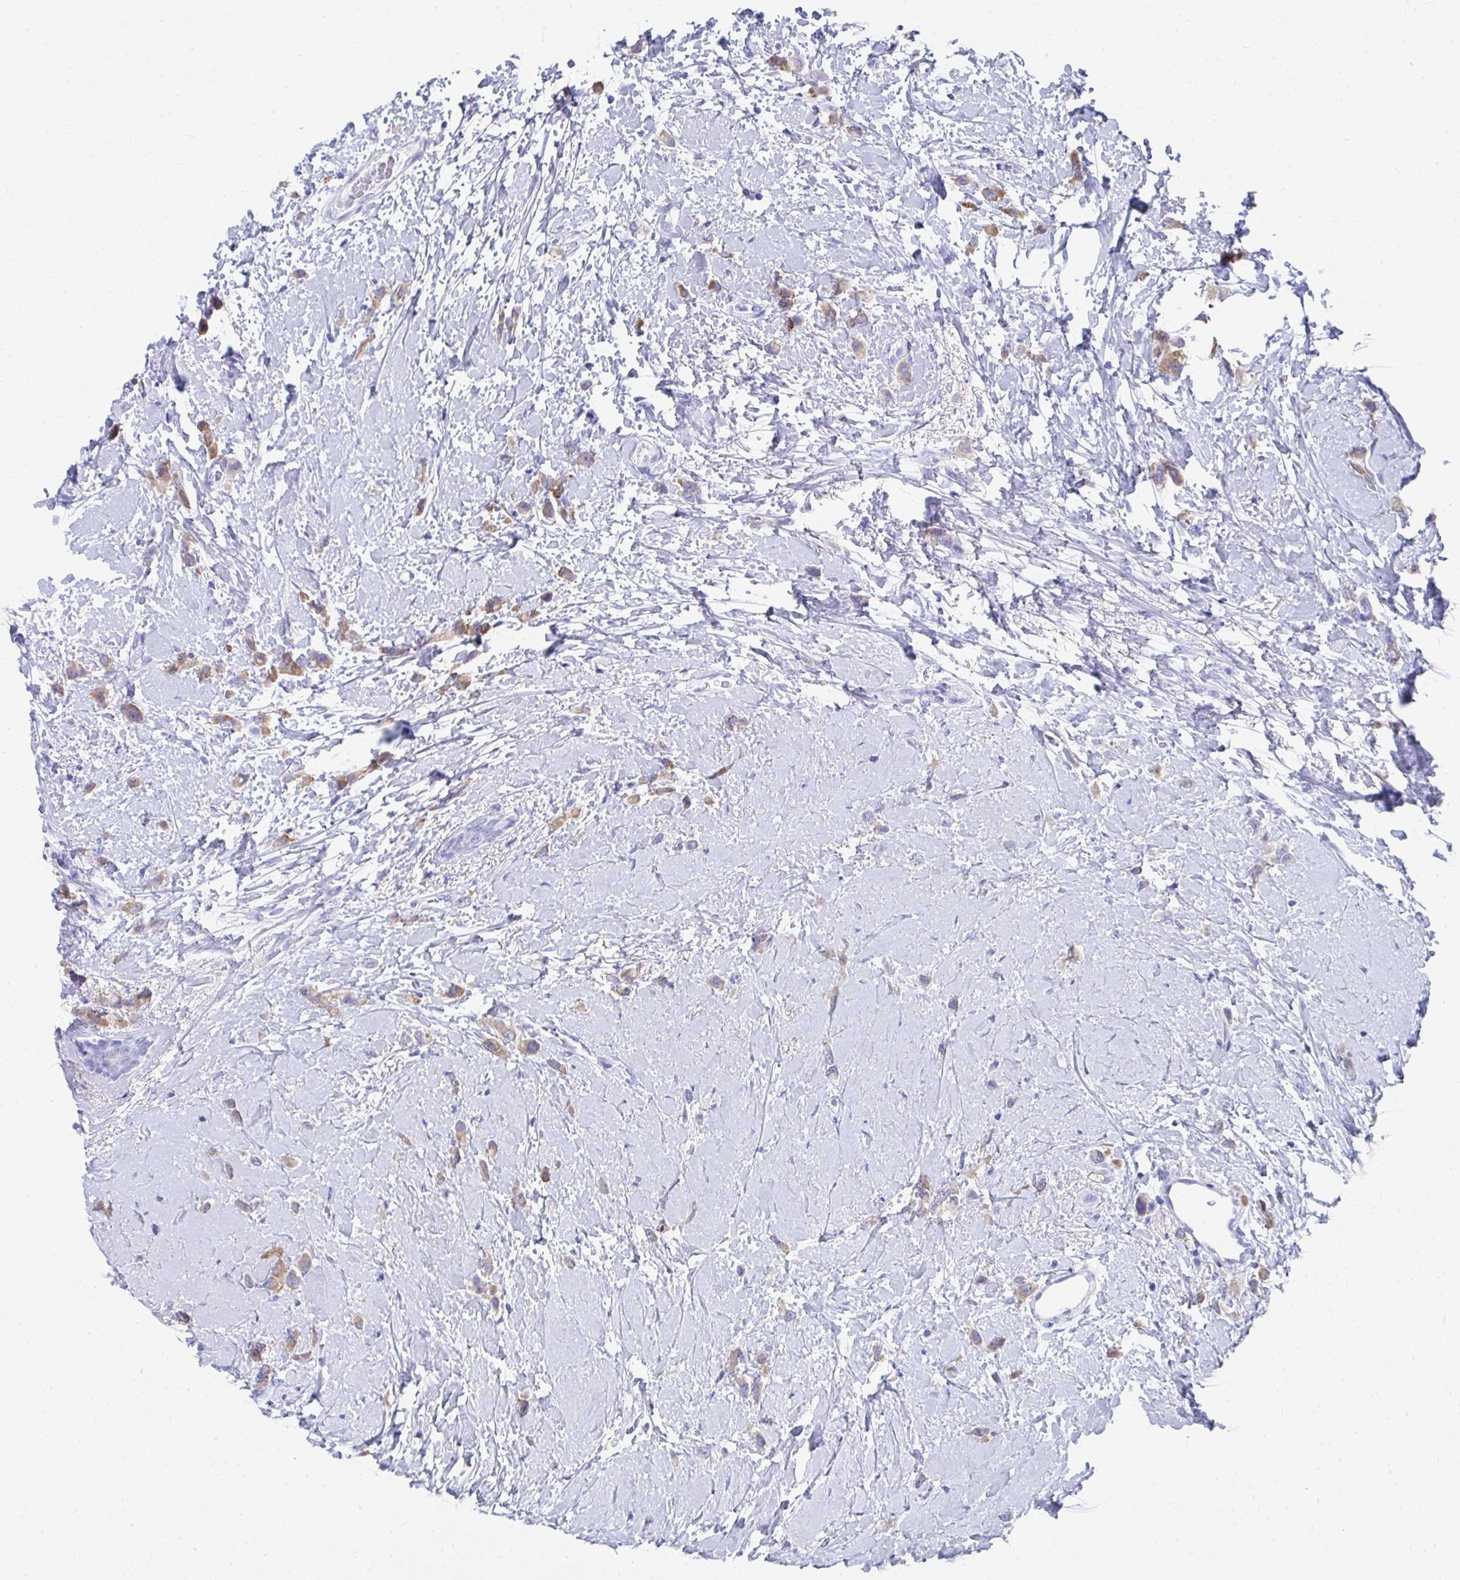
{"staining": {"intensity": "weak", "quantity": ">75%", "location": "cytoplasmic/membranous"}, "tissue": "breast cancer", "cell_type": "Tumor cells", "image_type": "cancer", "snomed": [{"axis": "morphology", "description": "Lobular carcinoma"}, {"axis": "topography", "description": "Breast"}], "caption": "DAB immunohistochemical staining of breast cancer (lobular carcinoma) shows weak cytoplasmic/membranous protein expression in approximately >75% of tumor cells. (DAB = brown stain, brightfield microscopy at high magnification).", "gene": "HGD", "patient": {"sex": "female", "age": 66}}